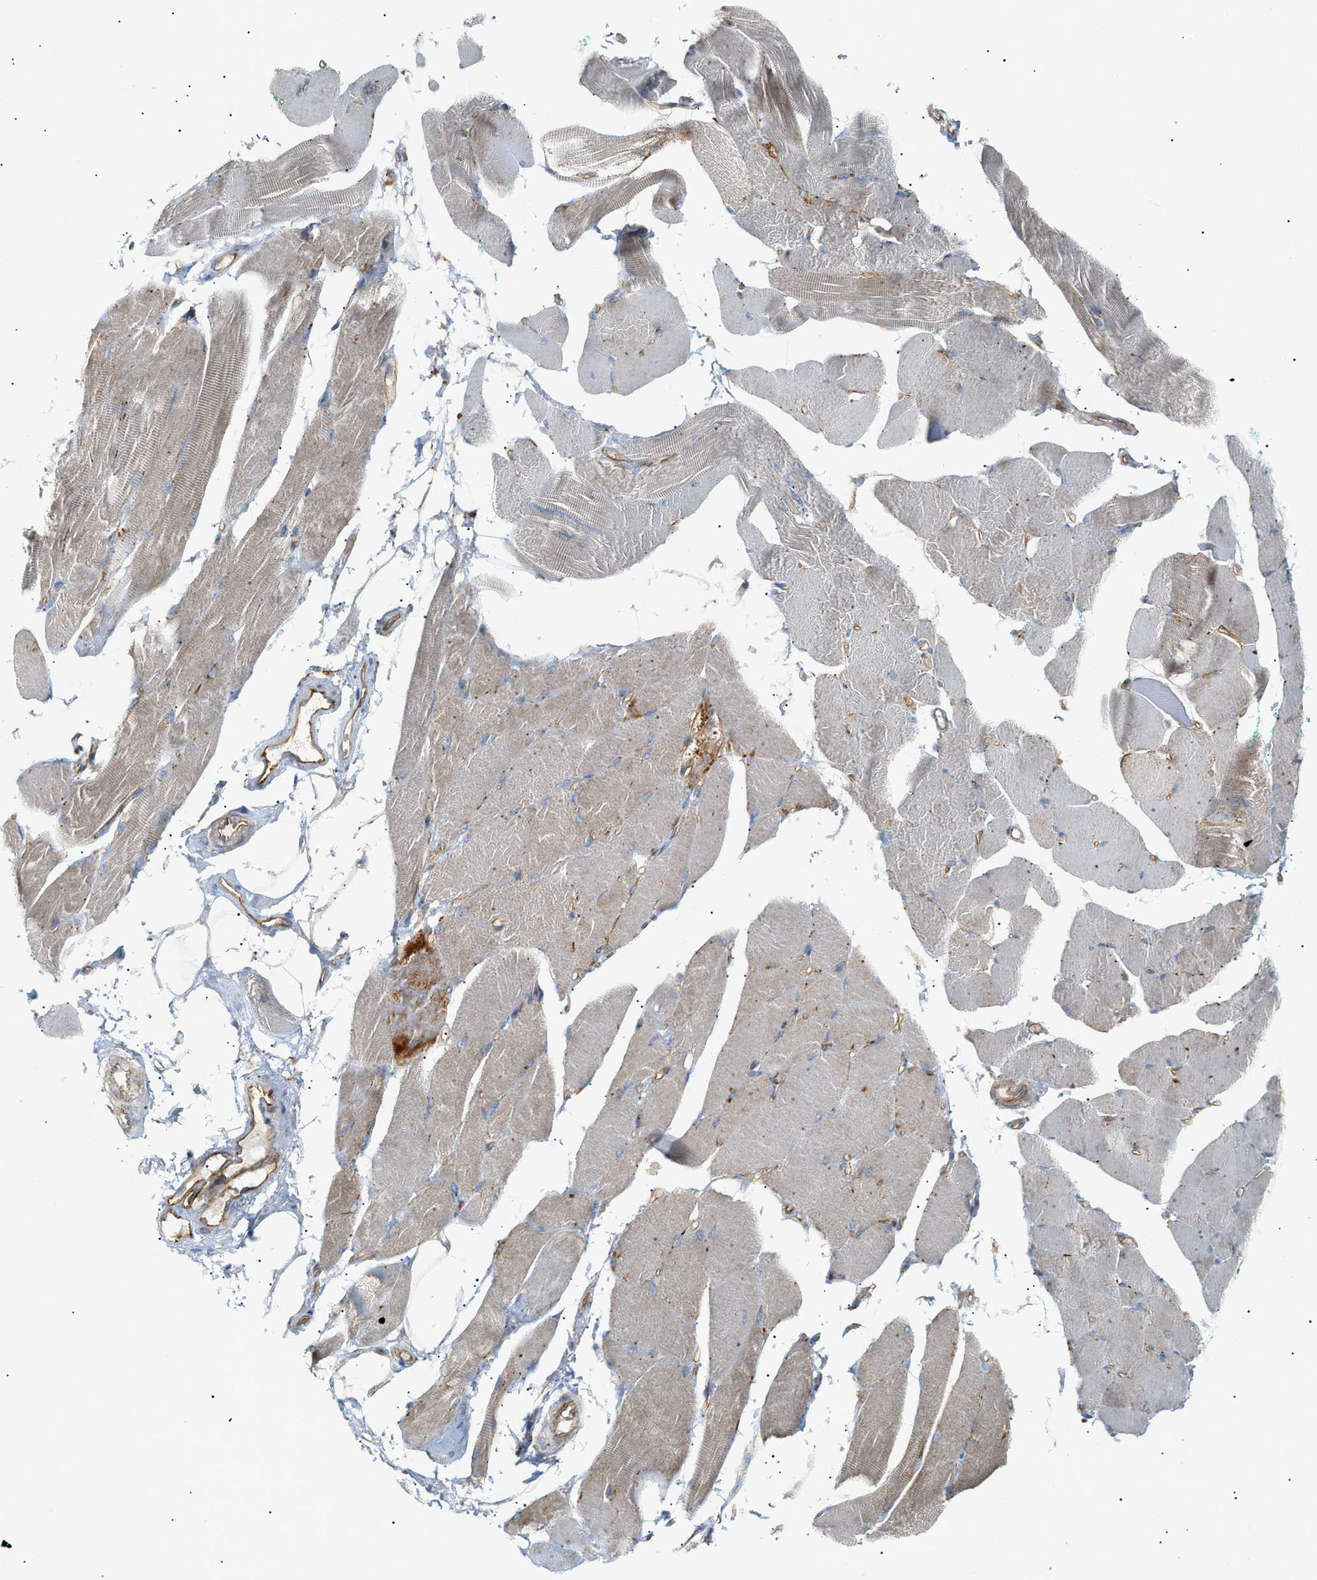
{"staining": {"intensity": "weak", "quantity": "<25%", "location": "cytoplasmic/membranous"}, "tissue": "skeletal muscle", "cell_type": "Myocytes", "image_type": "normal", "snomed": [{"axis": "morphology", "description": "Normal tissue, NOS"}, {"axis": "topography", "description": "Skeletal muscle"}, {"axis": "topography", "description": "Peripheral nerve tissue"}], "caption": "This image is of unremarkable skeletal muscle stained with IHC to label a protein in brown with the nuclei are counter-stained blue. There is no expression in myocytes.", "gene": "ZFHX2", "patient": {"sex": "female", "age": 84}}